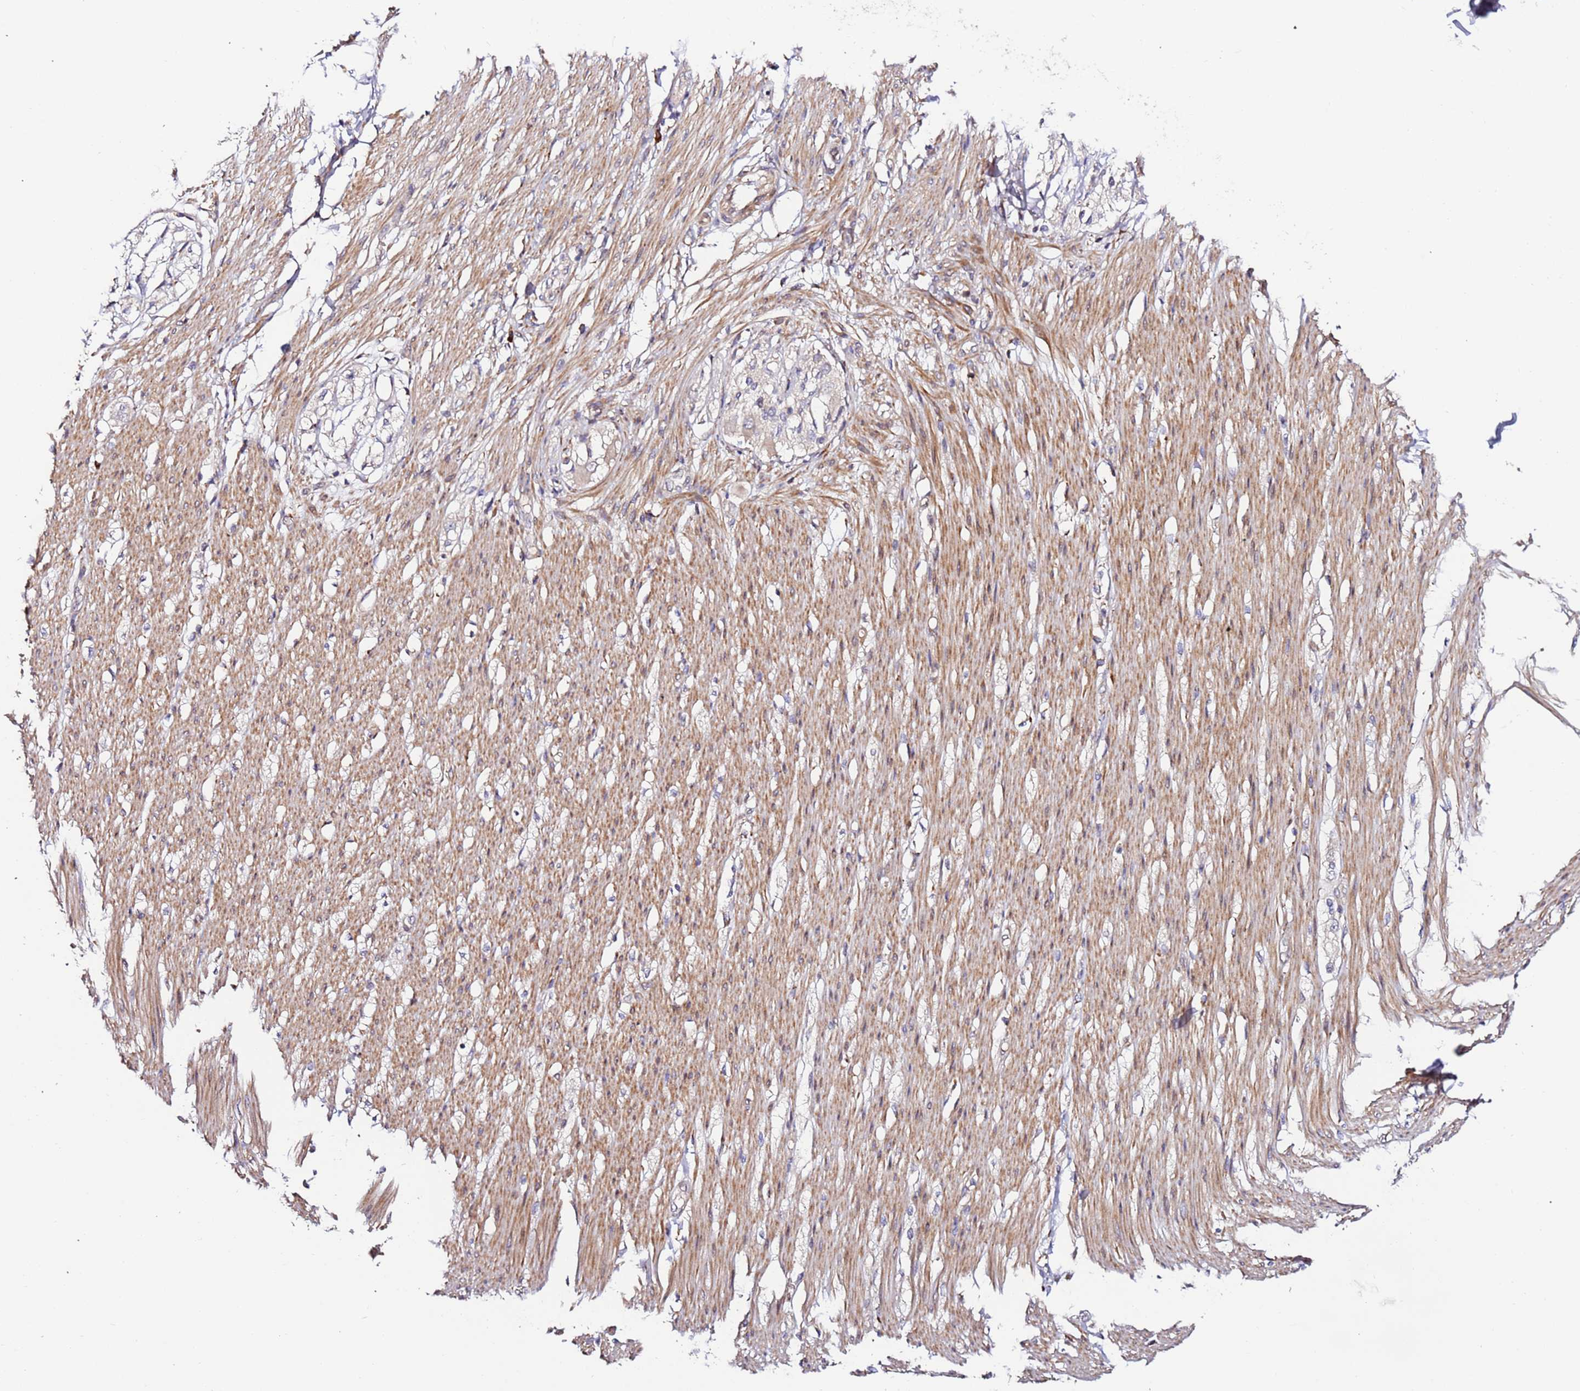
{"staining": {"intensity": "moderate", "quantity": ">75%", "location": "cytoplasmic/membranous"}, "tissue": "smooth muscle", "cell_type": "Smooth muscle cells", "image_type": "normal", "snomed": [{"axis": "morphology", "description": "Normal tissue, NOS"}, {"axis": "morphology", "description": "Adenocarcinoma, NOS"}, {"axis": "topography", "description": "Colon"}, {"axis": "topography", "description": "Peripheral nerve tissue"}], "caption": "Benign smooth muscle shows moderate cytoplasmic/membranous staining in about >75% of smooth muscle cells, visualized by immunohistochemistry.", "gene": "HSD17B7", "patient": {"sex": "male", "age": 14}}